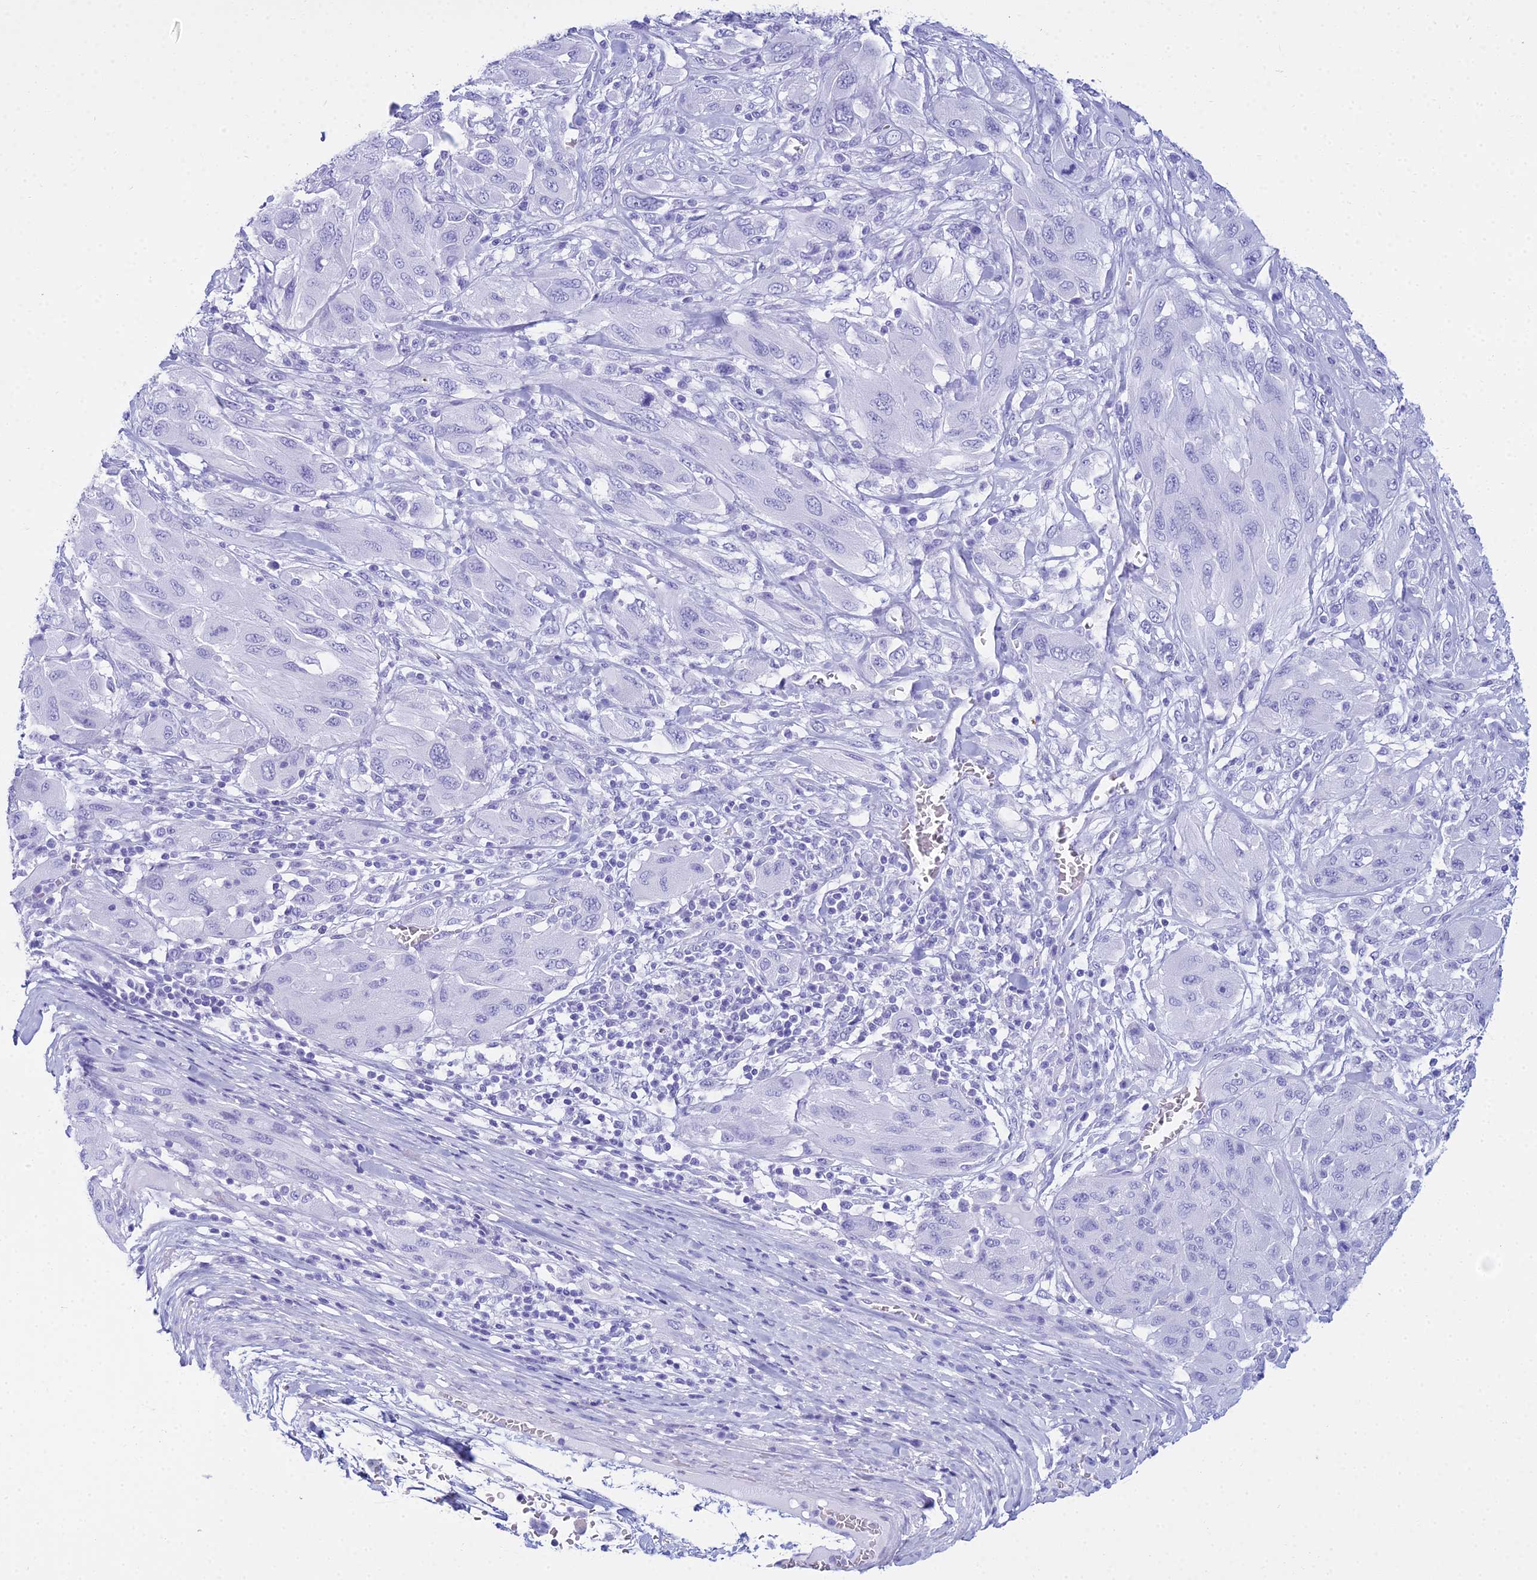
{"staining": {"intensity": "negative", "quantity": "none", "location": "none"}, "tissue": "melanoma", "cell_type": "Tumor cells", "image_type": "cancer", "snomed": [{"axis": "morphology", "description": "Malignant melanoma, NOS"}, {"axis": "topography", "description": "Skin"}], "caption": "DAB immunohistochemical staining of human malignant melanoma reveals no significant positivity in tumor cells.", "gene": "ZNF442", "patient": {"sex": "female", "age": 91}}